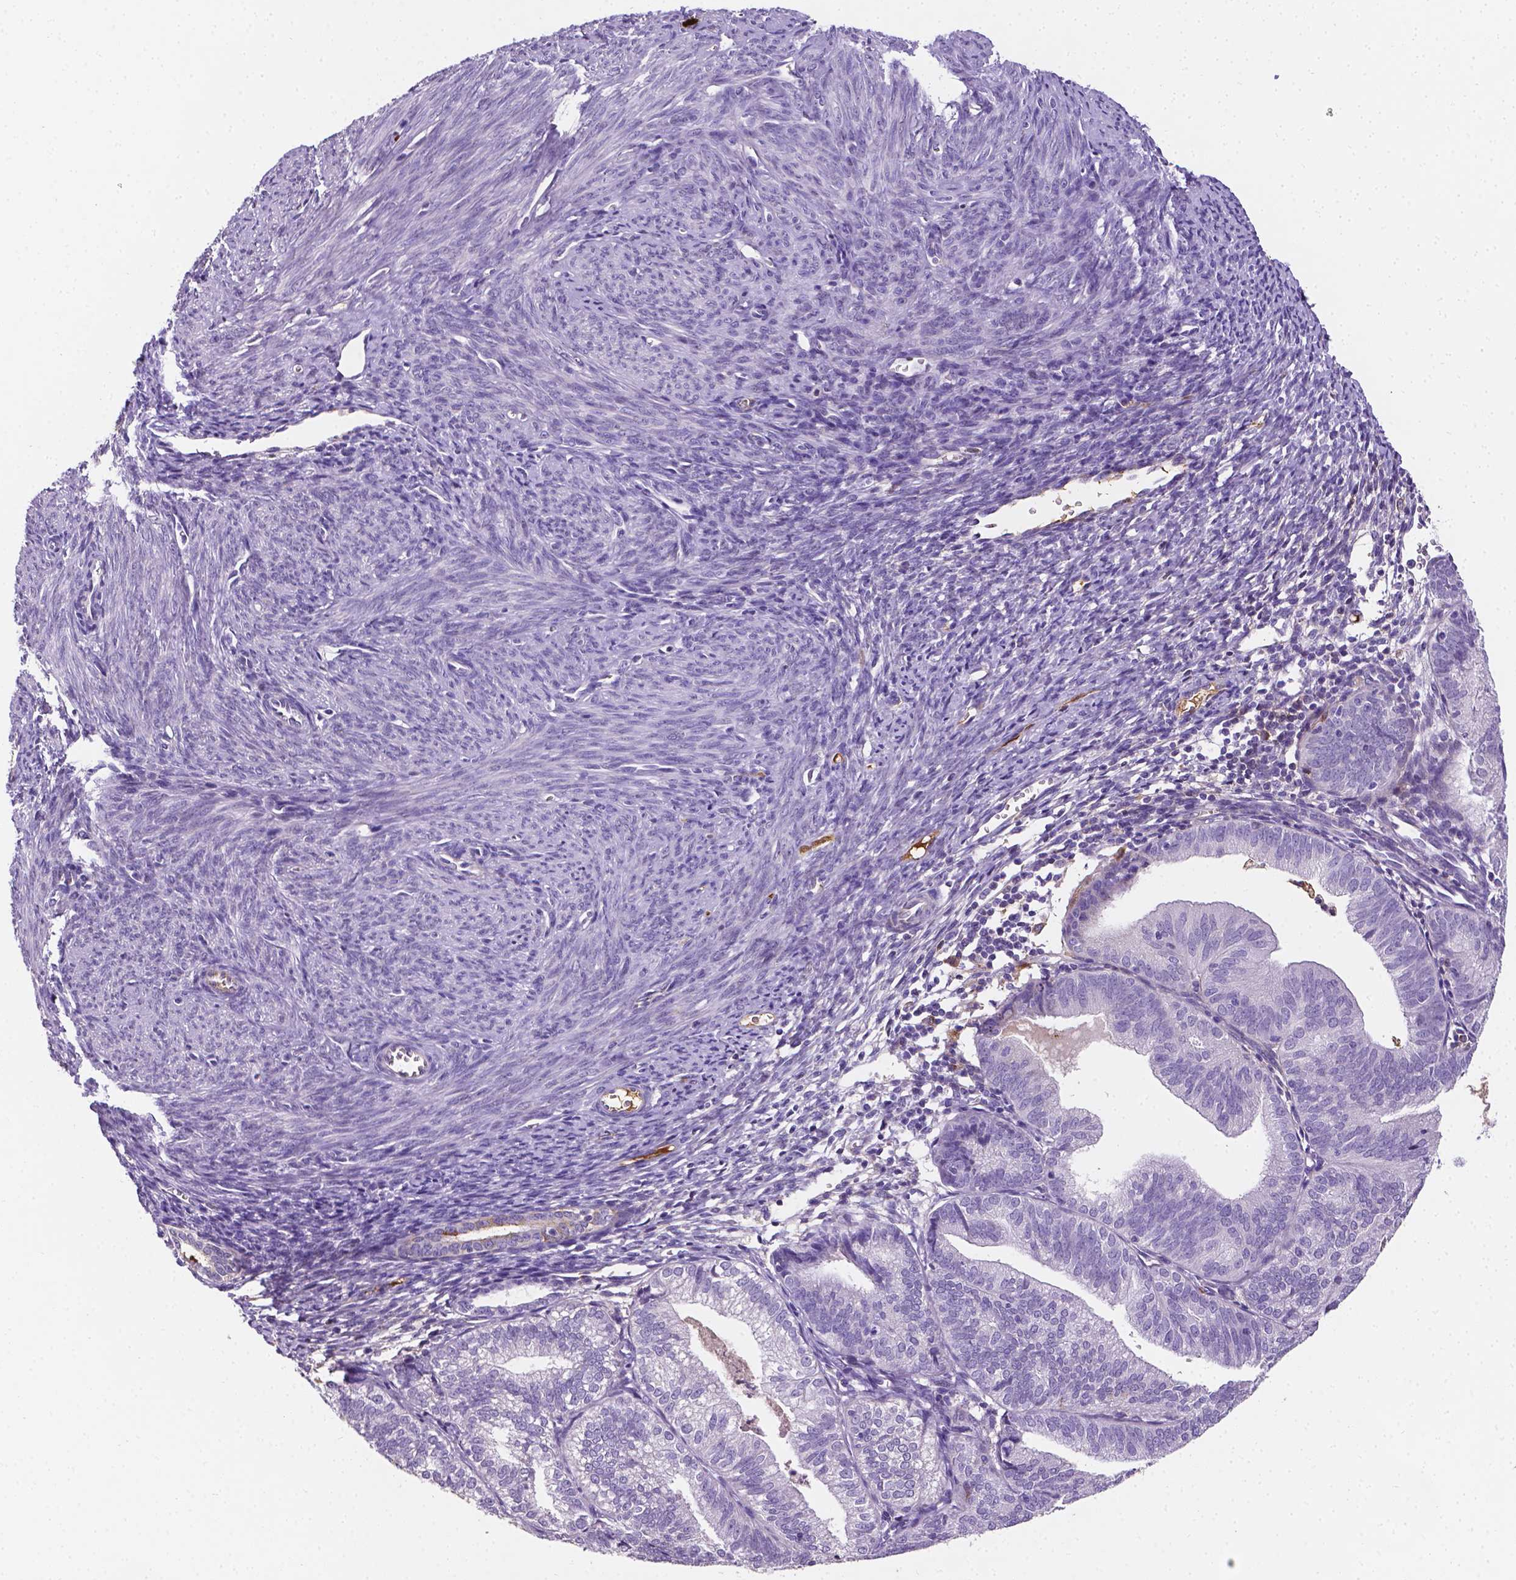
{"staining": {"intensity": "negative", "quantity": "none", "location": "none"}, "tissue": "endometrial cancer", "cell_type": "Tumor cells", "image_type": "cancer", "snomed": [{"axis": "morphology", "description": "Adenocarcinoma, NOS"}, {"axis": "topography", "description": "Endometrium"}], "caption": "High magnification brightfield microscopy of adenocarcinoma (endometrial) stained with DAB (3,3'-diaminobenzidine) (brown) and counterstained with hematoxylin (blue): tumor cells show no significant staining.", "gene": "APOE", "patient": {"sex": "female", "age": 70}}